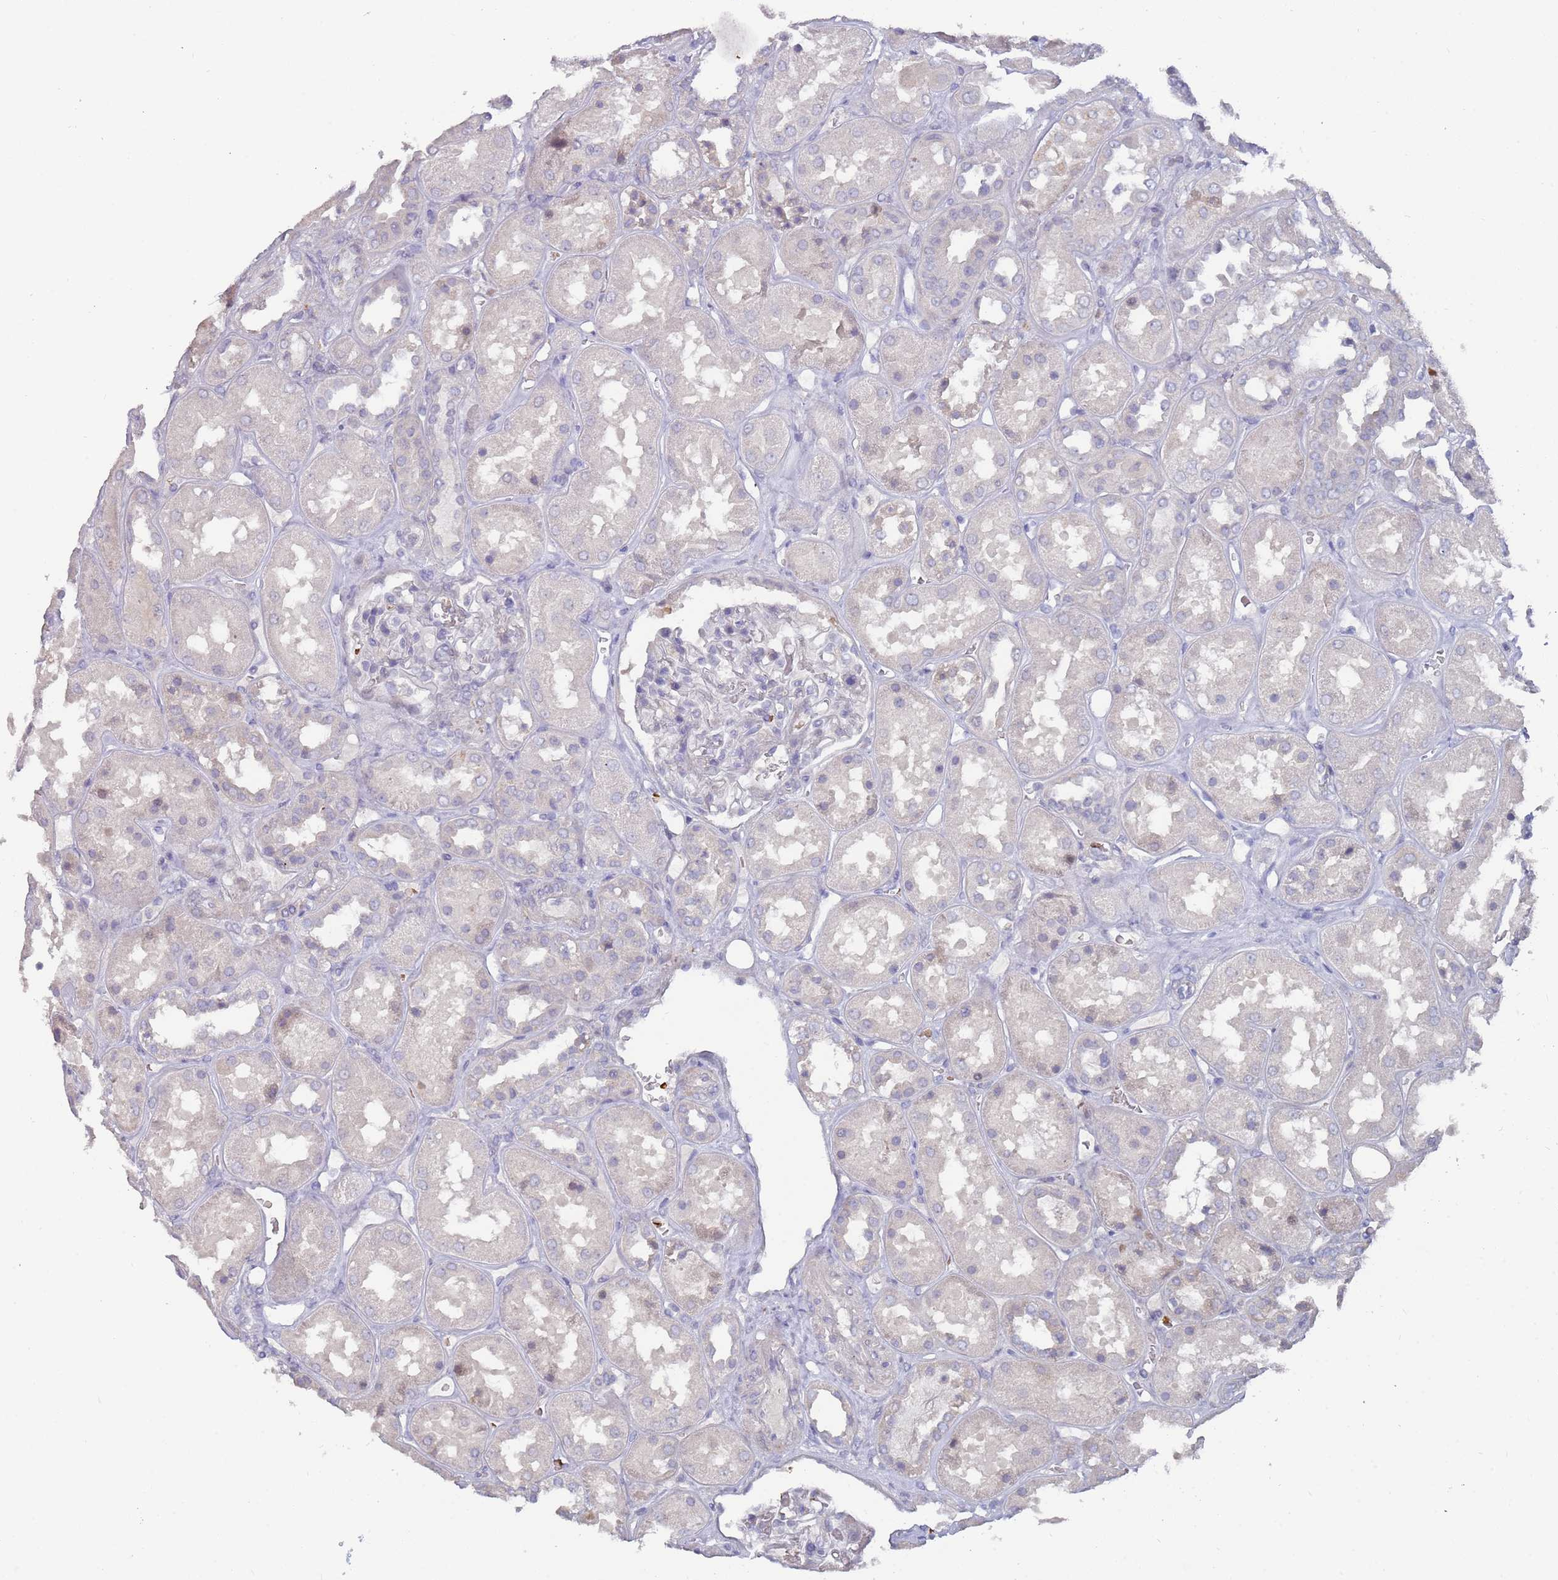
{"staining": {"intensity": "negative", "quantity": "none", "location": "none"}, "tissue": "kidney", "cell_type": "Cells in glomeruli", "image_type": "normal", "snomed": [{"axis": "morphology", "description": "Normal tissue, NOS"}, {"axis": "topography", "description": "Kidney"}], "caption": "DAB immunohistochemical staining of benign human kidney shows no significant expression in cells in glomeruli.", "gene": "LACC1", "patient": {"sex": "male", "age": 70}}